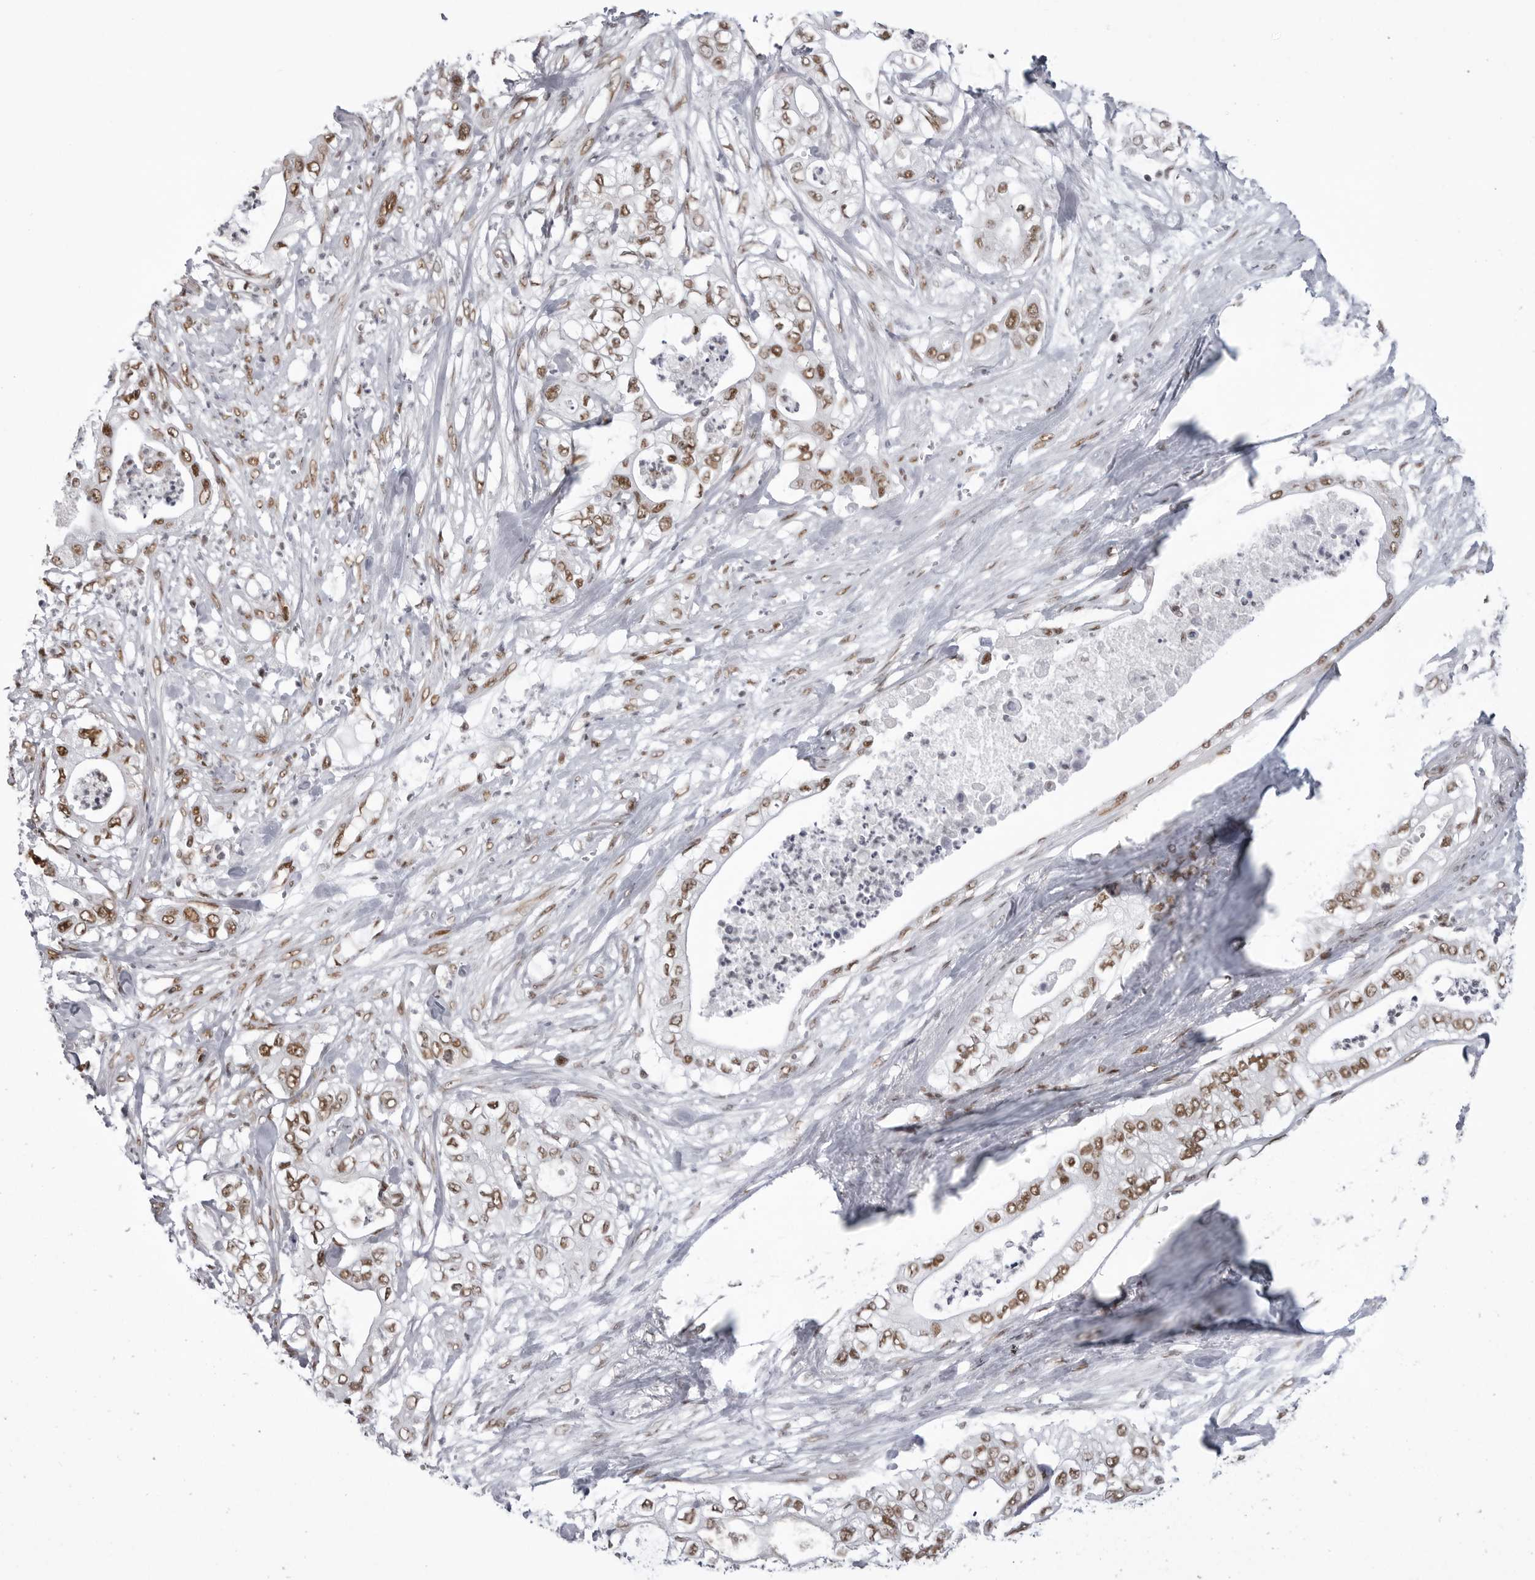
{"staining": {"intensity": "moderate", "quantity": ">75%", "location": "nuclear"}, "tissue": "pancreatic cancer", "cell_type": "Tumor cells", "image_type": "cancer", "snomed": [{"axis": "morphology", "description": "Adenocarcinoma, NOS"}, {"axis": "topography", "description": "Pancreas"}], "caption": "Pancreatic cancer stained for a protein (brown) displays moderate nuclear positive staining in approximately >75% of tumor cells.", "gene": "RNF26", "patient": {"sex": "female", "age": 78}}